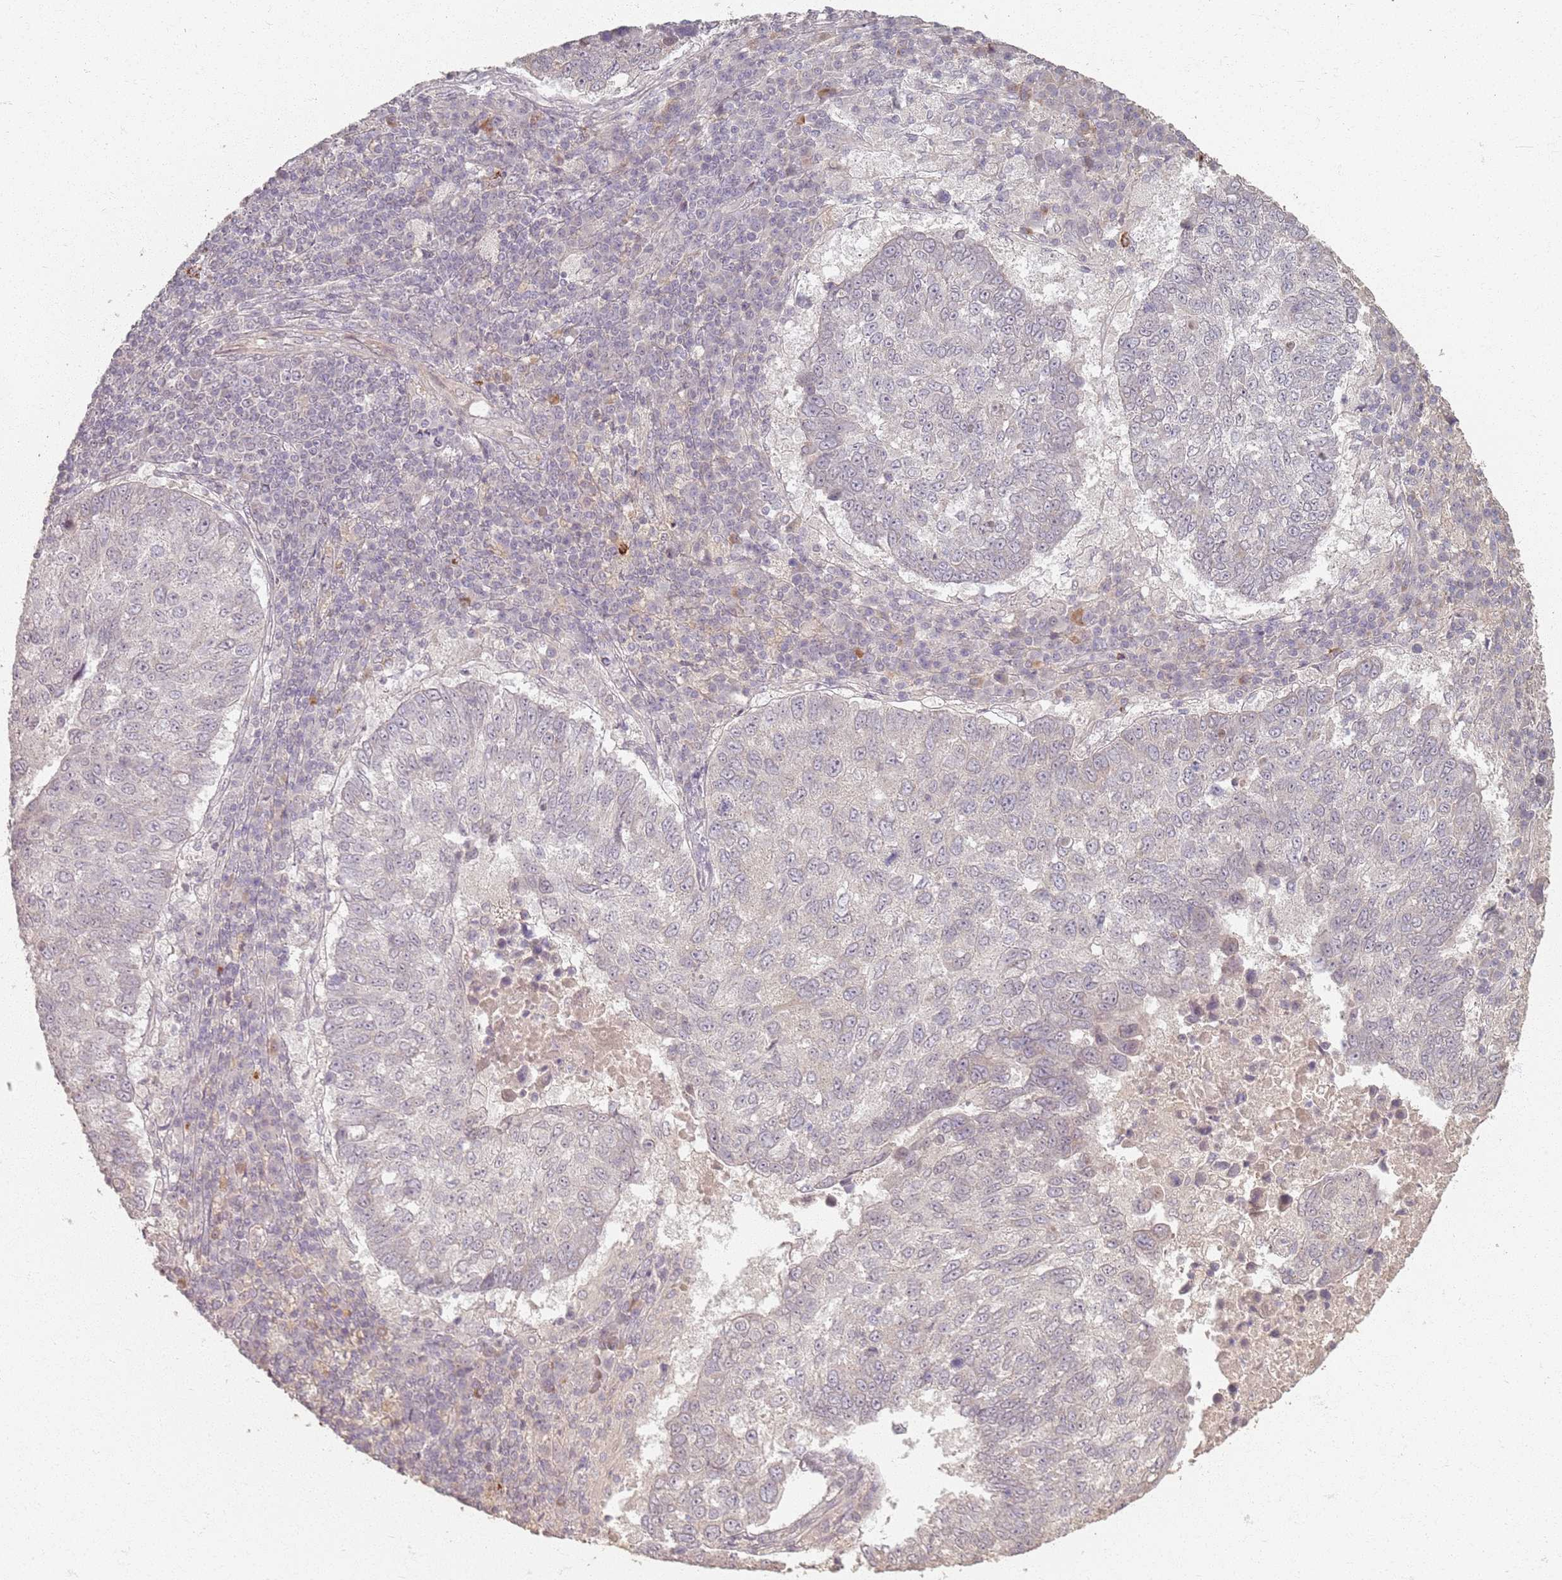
{"staining": {"intensity": "negative", "quantity": "none", "location": "none"}, "tissue": "lung cancer", "cell_type": "Tumor cells", "image_type": "cancer", "snomed": [{"axis": "morphology", "description": "Squamous cell carcinoma, NOS"}, {"axis": "topography", "description": "Lung"}], "caption": "An immunohistochemistry (IHC) histopathology image of lung cancer (squamous cell carcinoma) is shown. There is no staining in tumor cells of lung cancer (squamous cell carcinoma). (DAB immunohistochemistry, high magnification).", "gene": "CCDC168", "patient": {"sex": "male", "age": 73}}